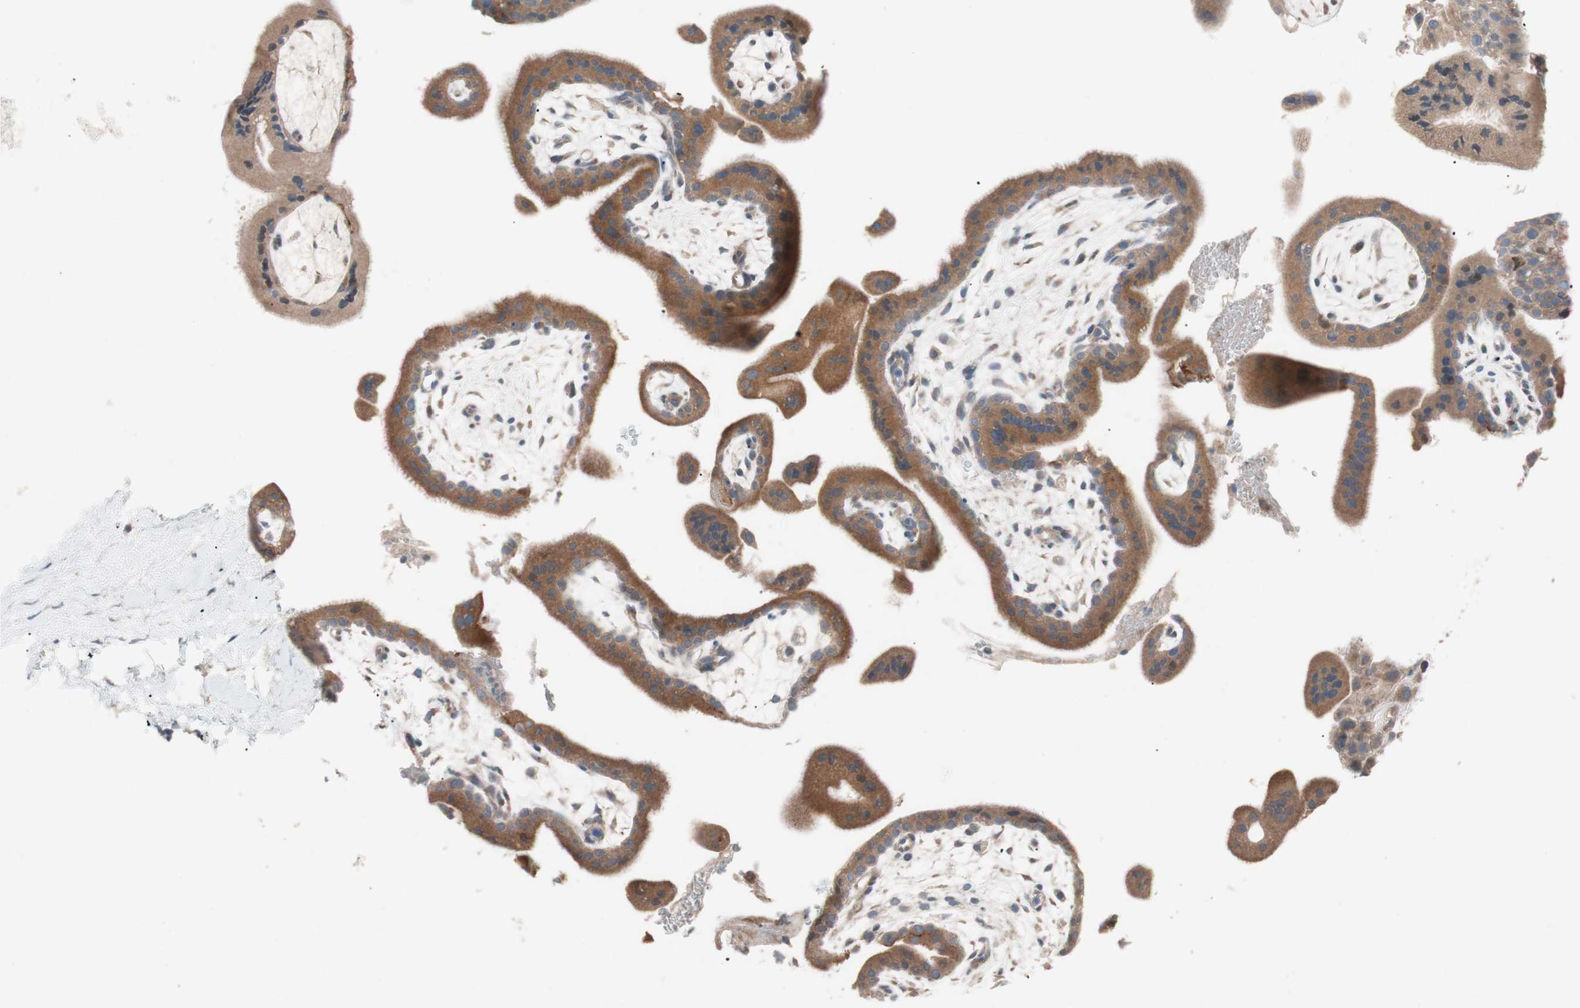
{"staining": {"intensity": "strong", "quantity": ">75%", "location": "cytoplasmic/membranous"}, "tissue": "placenta", "cell_type": "Trophoblastic cells", "image_type": "normal", "snomed": [{"axis": "morphology", "description": "Normal tissue, NOS"}, {"axis": "topography", "description": "Placenta"}], "caption": "IHC photomicrograph of unremarkable placenta: human placenta stained using immunohistochemistry (IHC) exhibits high levels of strong protein expression localized specifically in the cytoplasmic/membranous of trophoblastic cells, appearing as a cytoplasmic/membranous brown color.", "gene": "FAAH", "patient": {"sex": "female", "age": 35}}